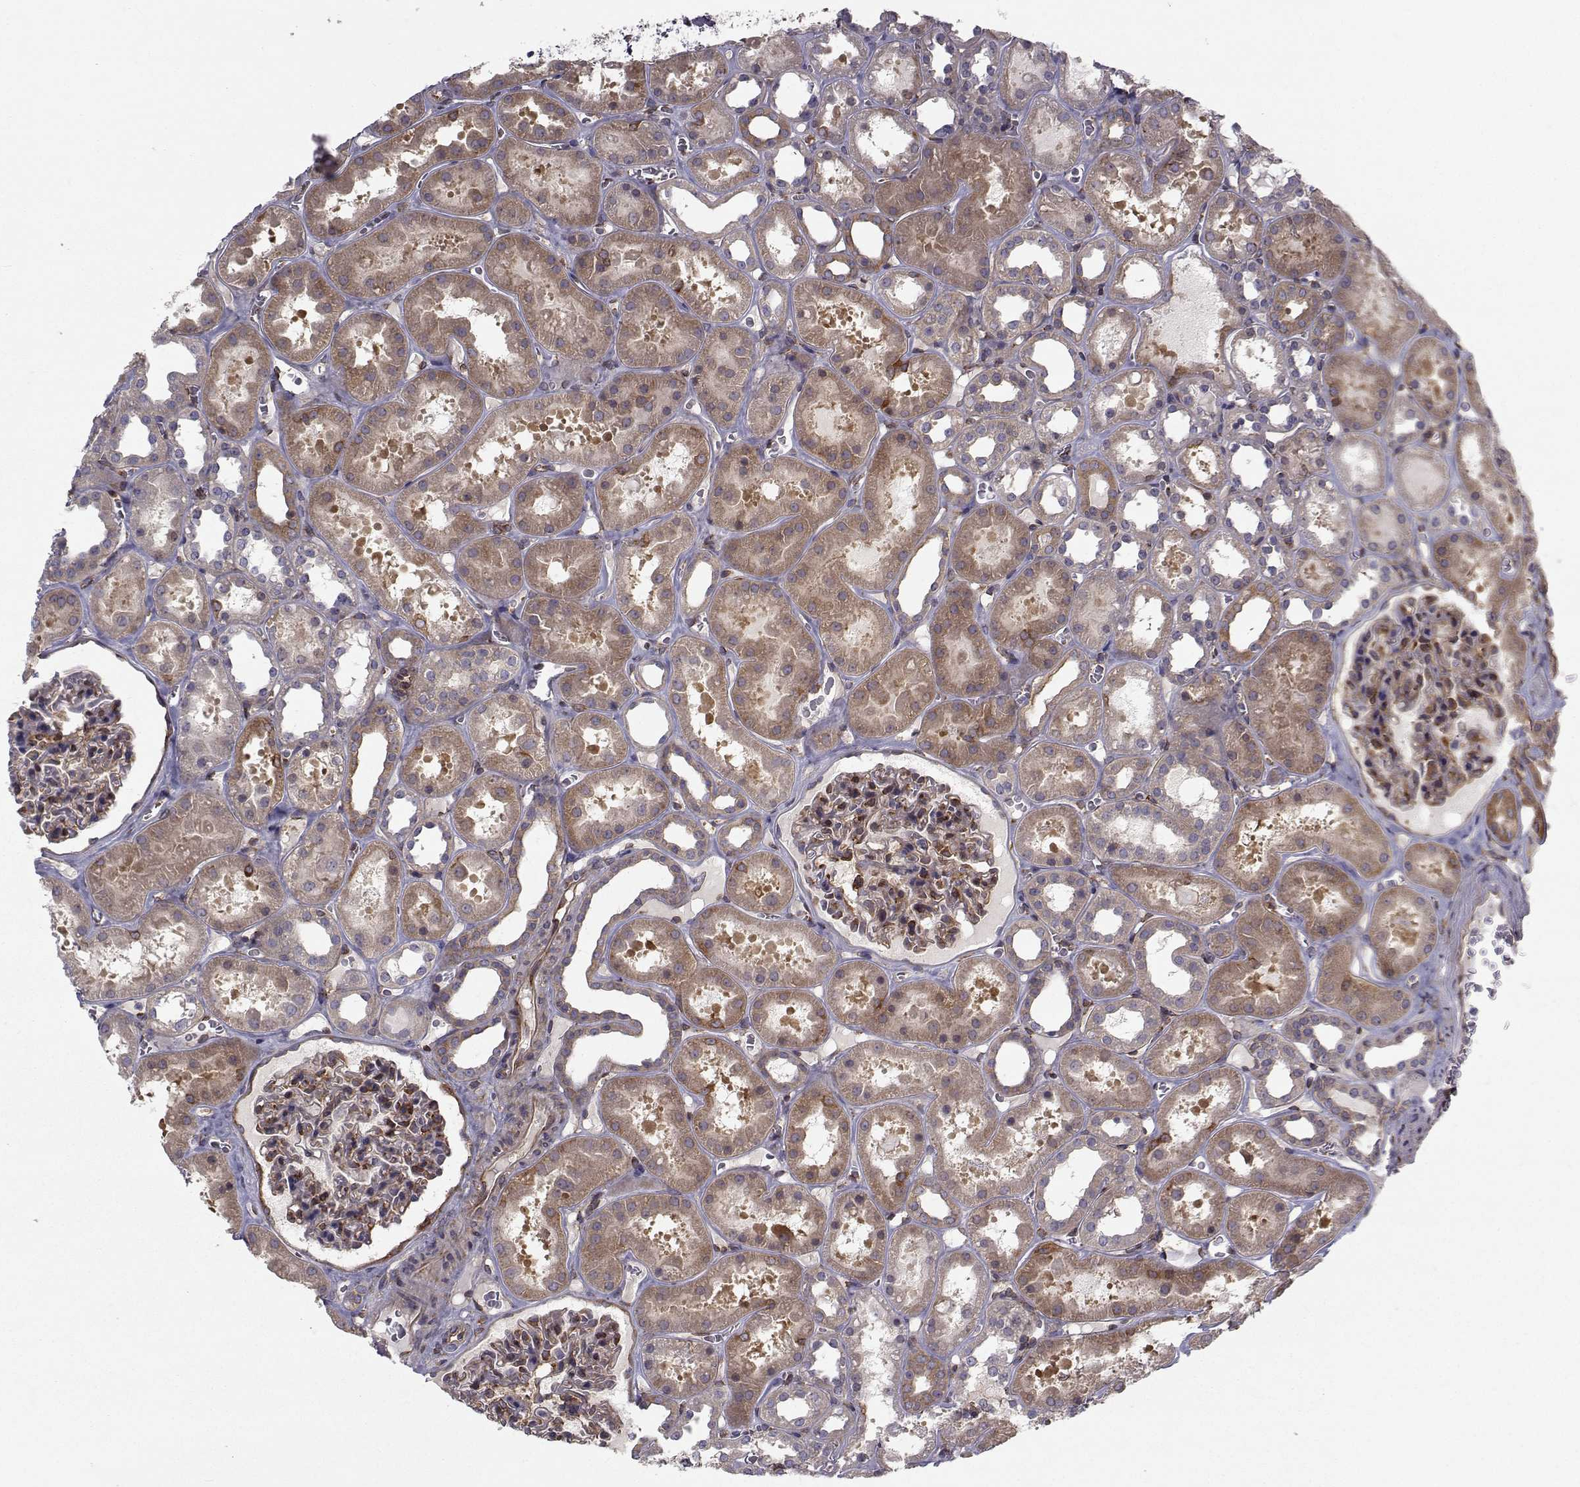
{"staining": {"intensity": "moderate", "quantity": "25%-75%", "location": "cytoplasmic/membranous"}, "tissue": "kidney", "cell_type": "Cells in glomeruli", "image_type": "normal", "snomed": [{"axis": "morphology", "description": "Normal tissue, NOS"}, {"axis": "topography", "description": "Kidney"}], "caption": "A photomicrograph showing moderate cytoplasmic/membranous positivity in about 25%-75% of cells in glomeruli in unremarkable kidney, as visualized by brown immunohistochemical staining.", "gene": "TRIP10", "patient": {"sex": "female", "age": 41}}